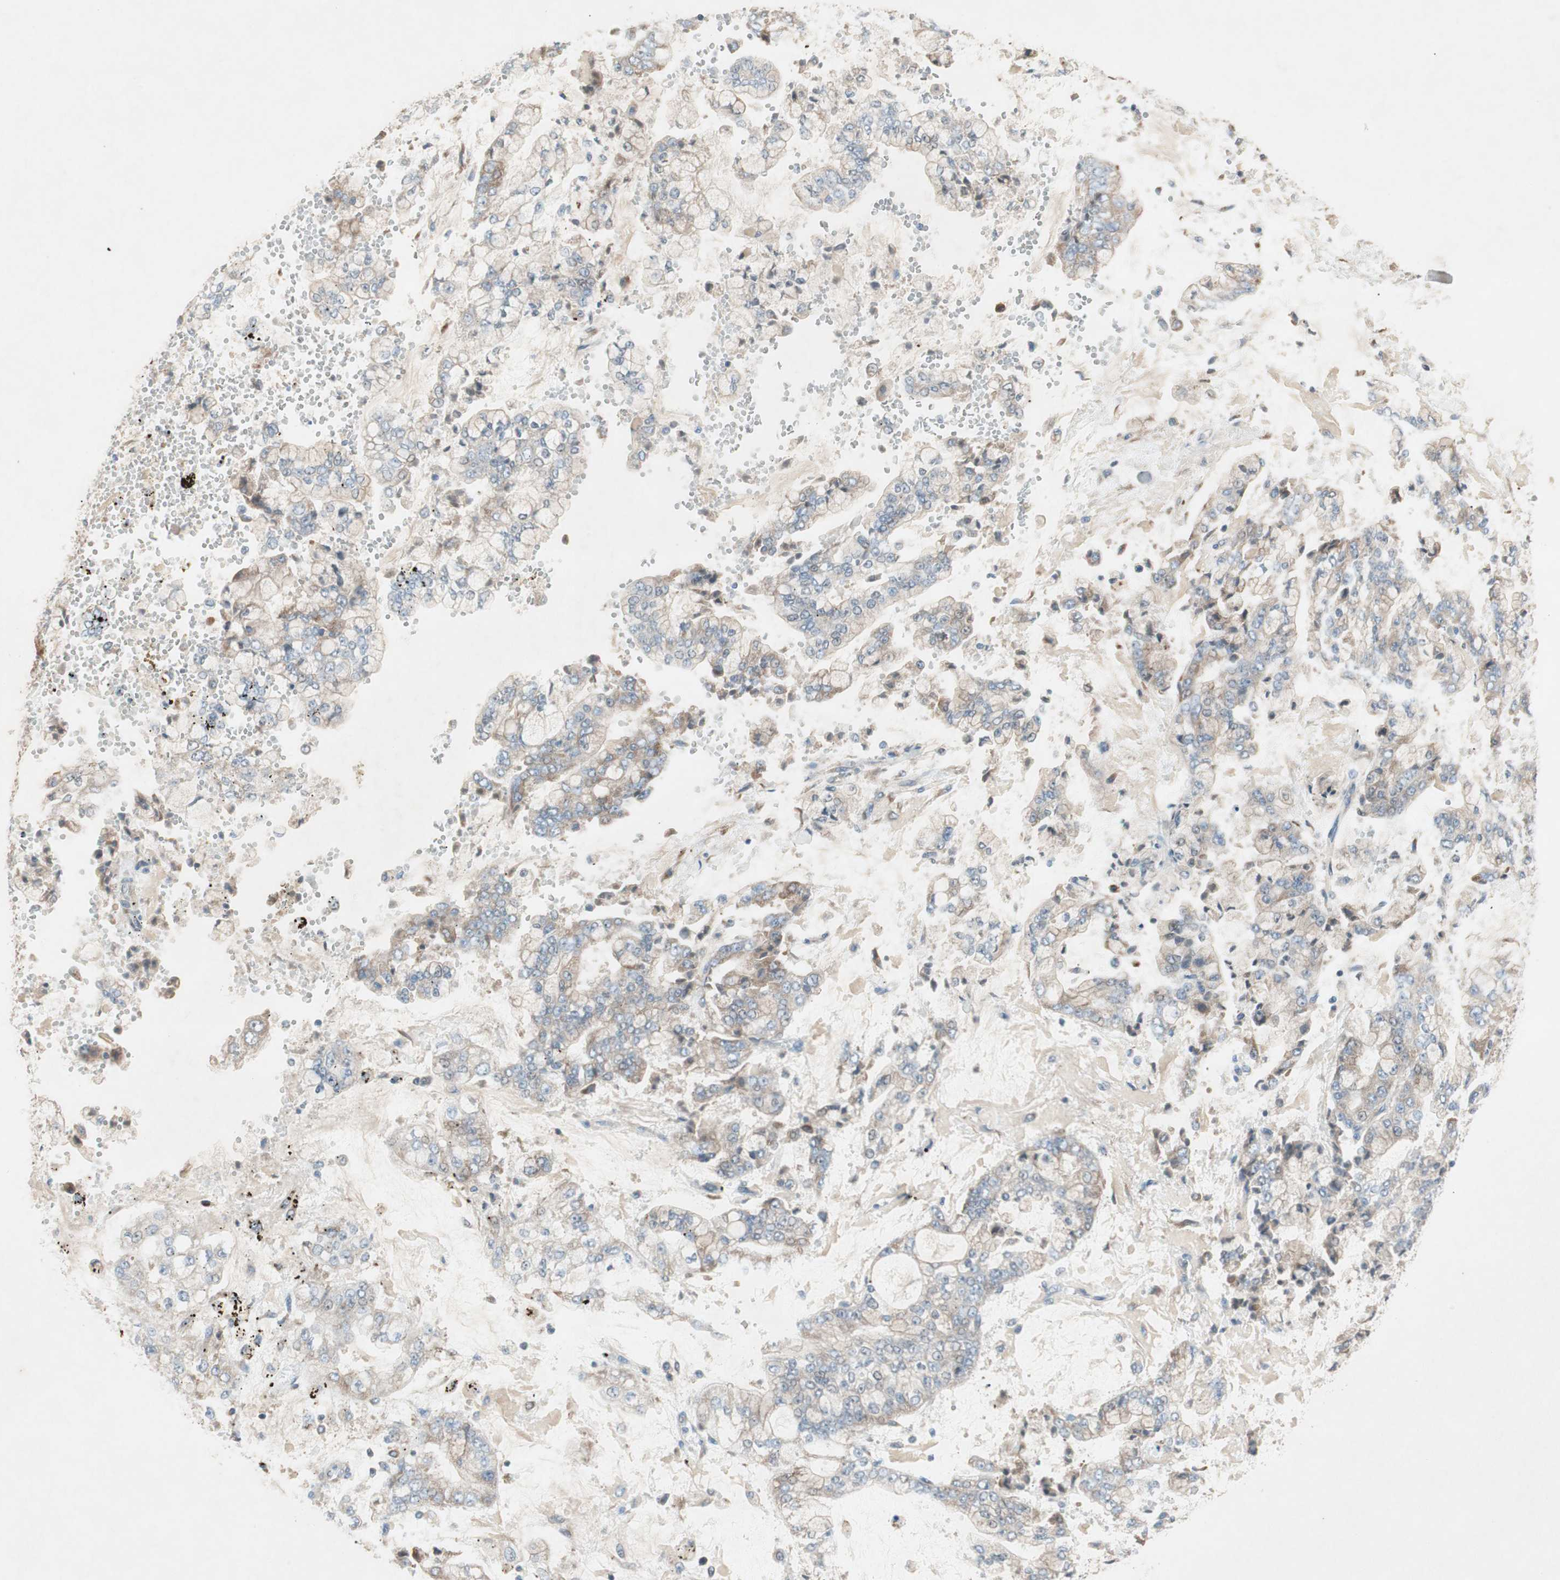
{"staining": {"intensity": "moderate", "quantity": ">75%", "location": "cytoplasmic/membranous"}, "tissue": "stomach cancer", "cell_type": "Tumor cells", "image_type": "cancer", "snomed": [{"axis": "morphology", "description": "Adenocarcinoma, NOS"}, {"axis": "topography", "description": "Stomach"}], "caption": "Moderate cytoplasmic/membranous staining is identified in about >75% of tumor cells in stomach cancer.", "gene": "RPL23", "patient": {"sex": "male", "age": 76}}